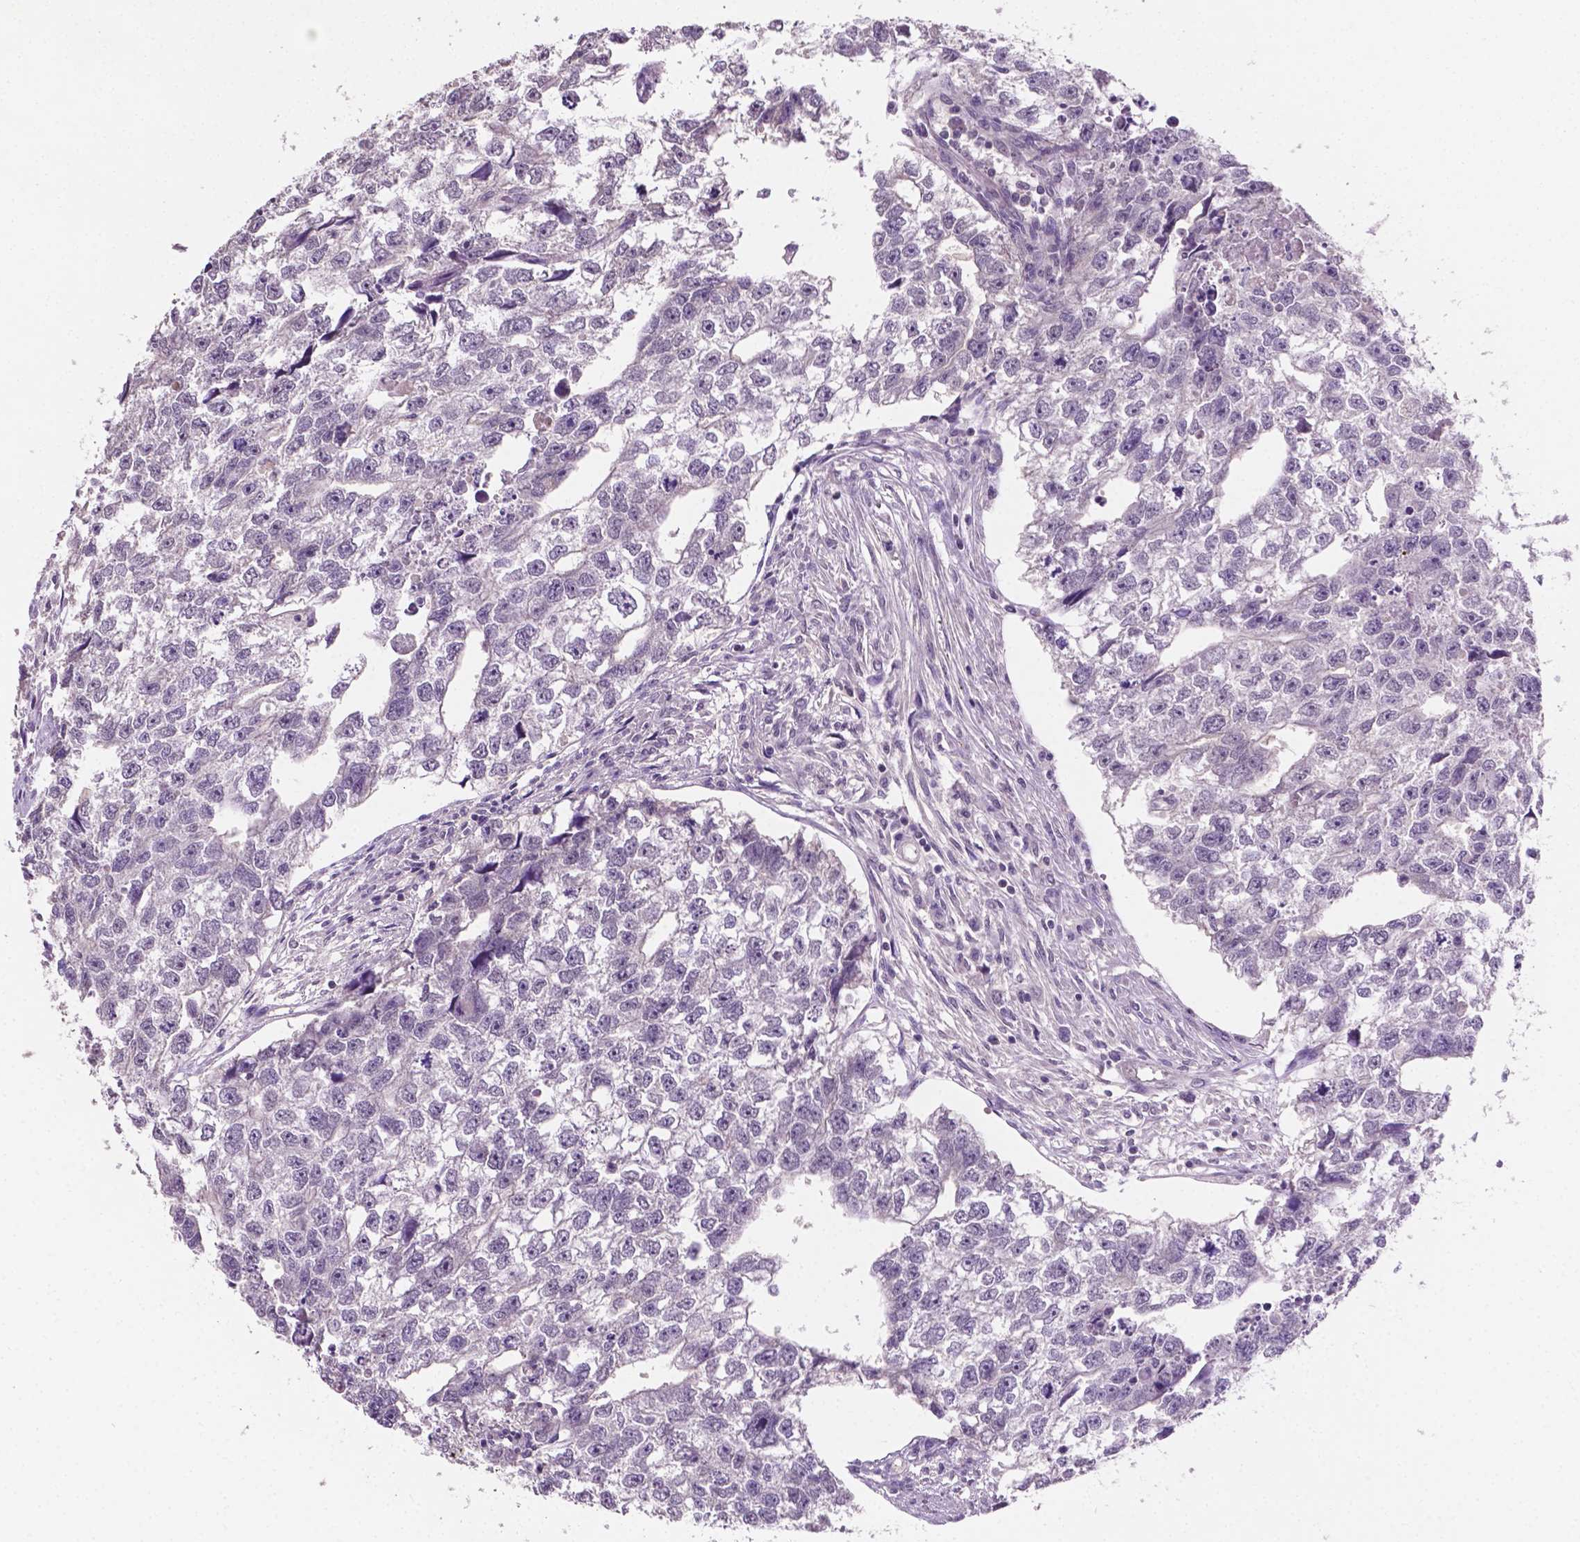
{"staining": {"intensity": "negative", "quantity": "none", "location": "none"}, "tissue": "testis cancer", "cell_type": "Tumor cells", "image_type": "cancer", "snomed": [{"axis": "morphology", "description": "Carcinoma, Embryonal, NOS"}, {"axis": "morphology", "description": "Teratoma, malignant, NOS"}, {"axis": "topography", "description": "Testis"}], "caption": "A high-resolution micrograph shows IHC staining of testis cancer, which demonstrates no significant staining in tumor cells.", "gene": "MROH6", "patient": {"sex": "male", "age": 44}}